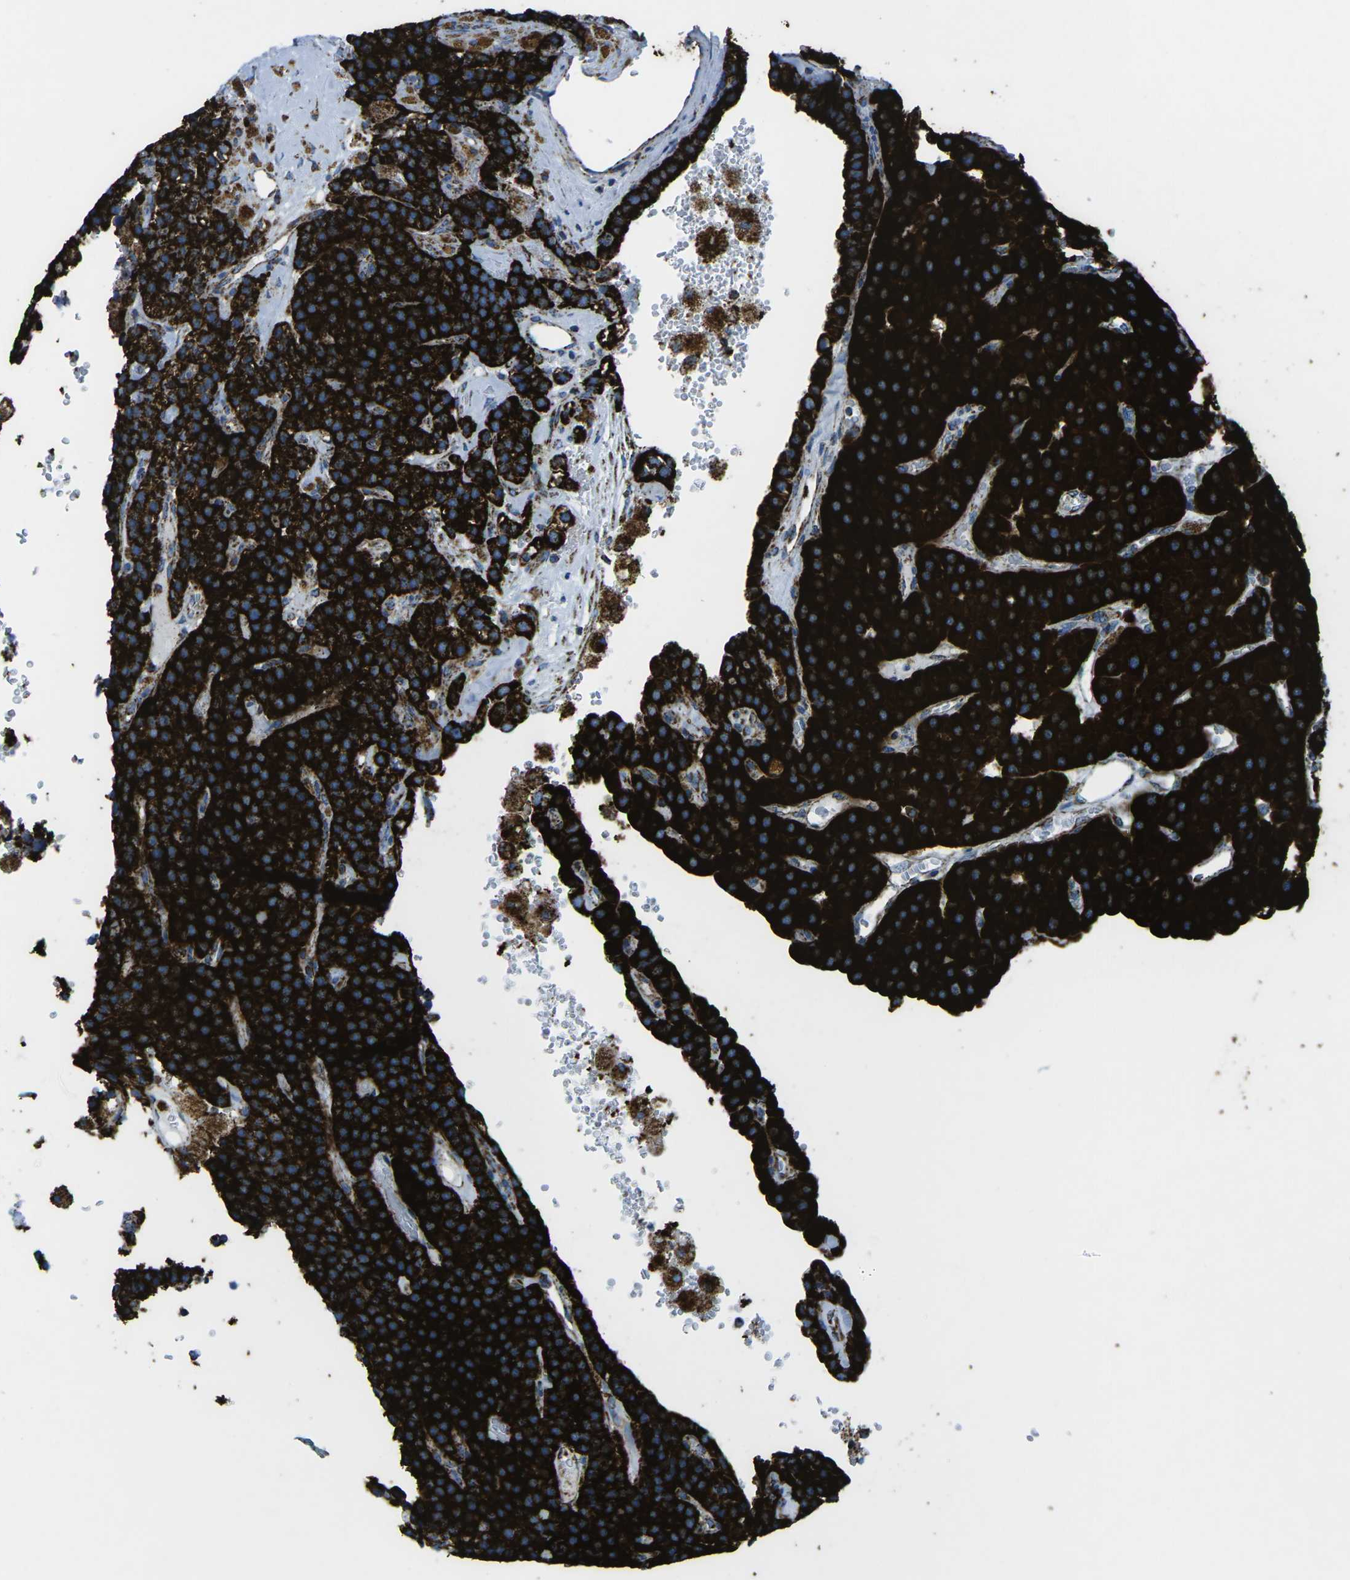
{"staining": {"intensity": "strong", "quantity": ">75%", "location": "cytoplasmic/membranous"}, "tissue": "parathyroid gland", "cell_type": "Glandular cells", "image_type": "normal", "snomed": [{"axis": "morphology", "description": "Normal tissue, NOS"}, {"axis": "morphology", "description": "Adenoma, NOS"}, {"axis": "topography", "description": "Parathyroid gland"}], "caption": "A brown stain shows strong cytoplasmic/membranous staining of a protein in glandular cells of benign human parathyroid gland. The staining is performed using DAB brown chromogen to label protein expression. The nuclei are counter-stained blue using hematoxylin.", "gene": "MT", "patient": {"sex": "female", "age": 86}}